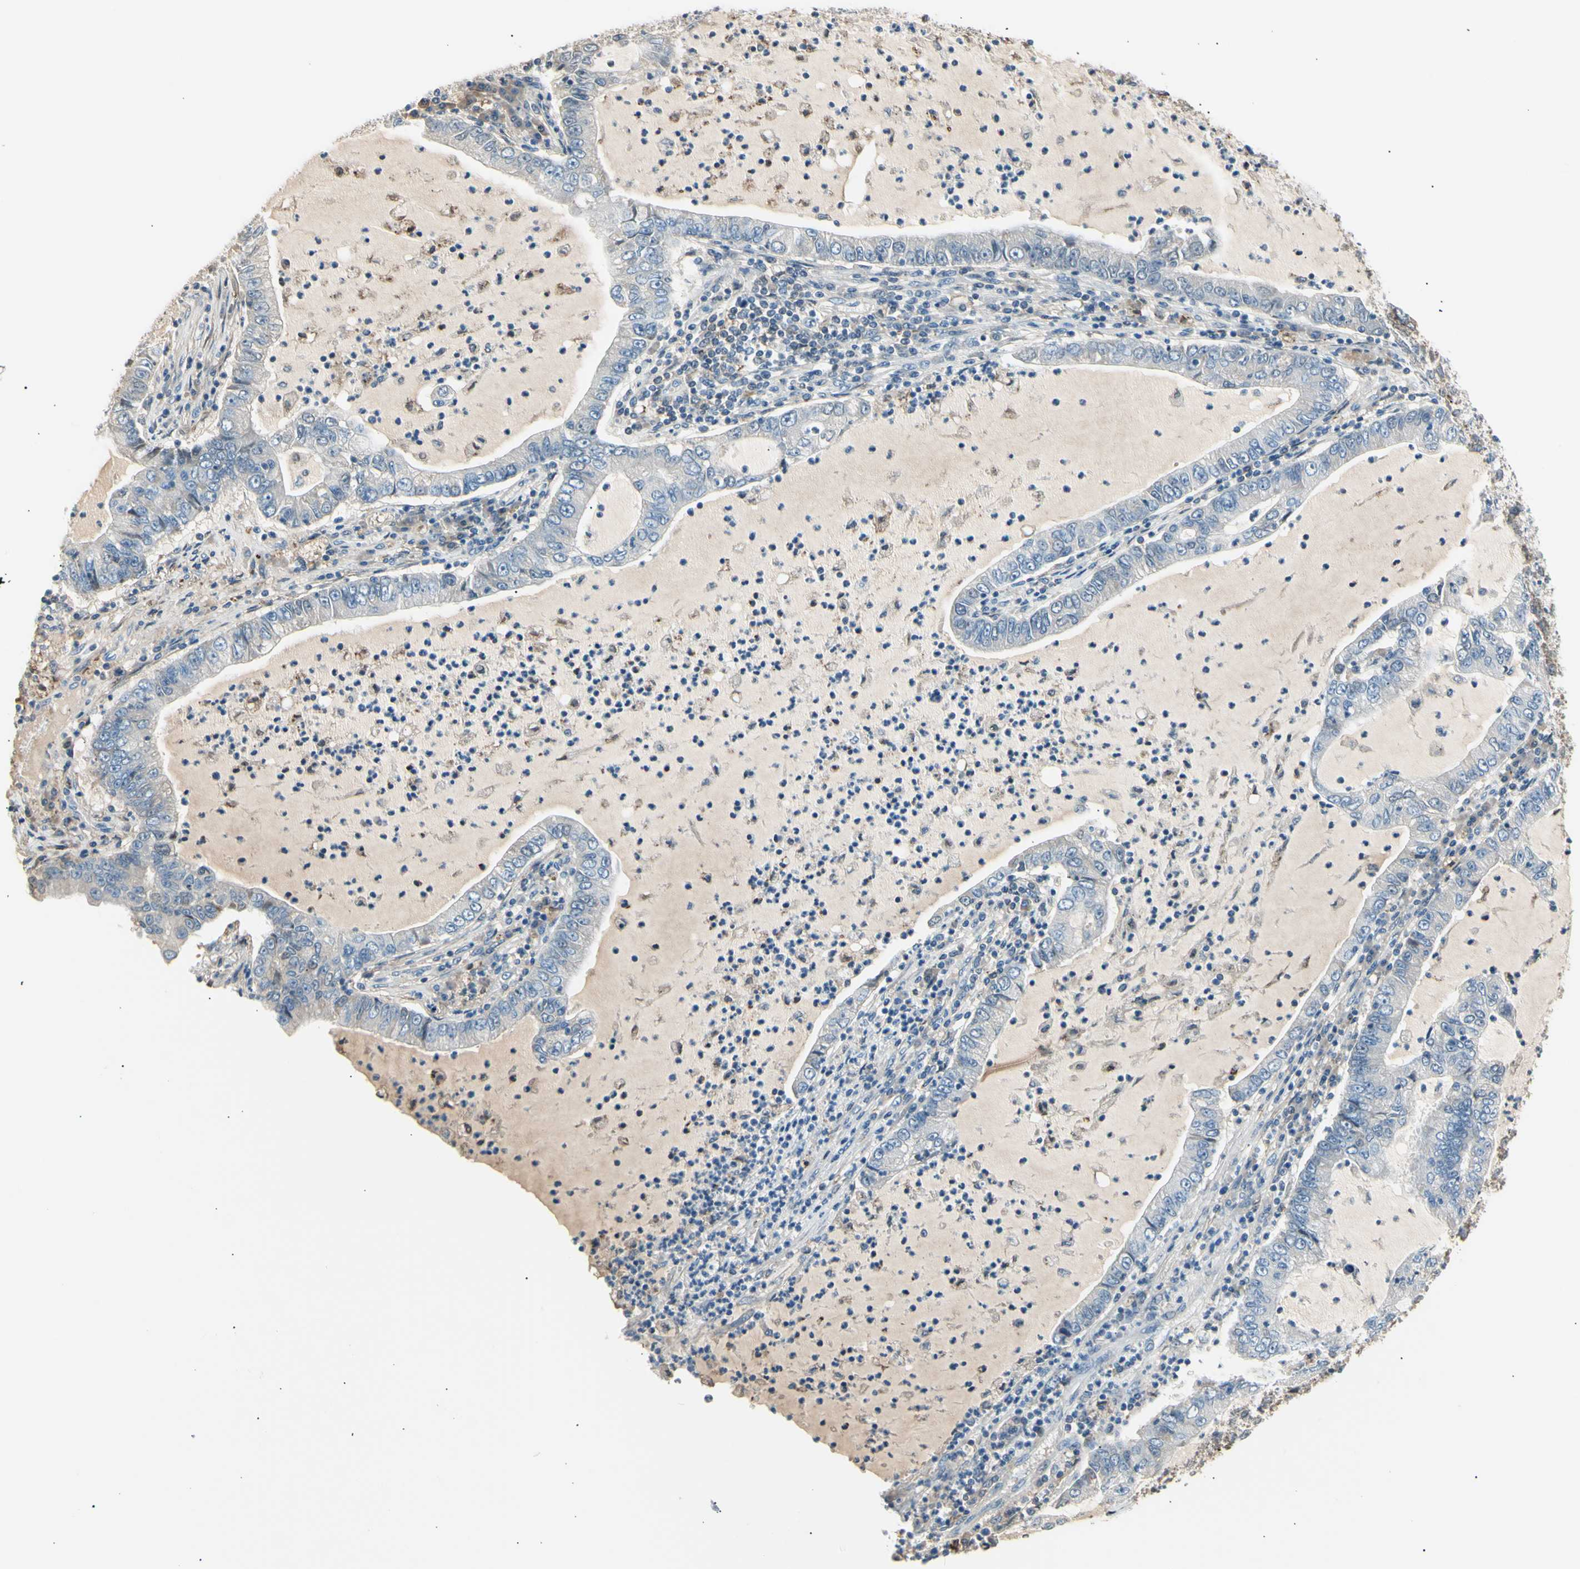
{"staining": {"intensity": "negative", "quantity": "none", "location": "none"}, "tissue": "lung cancer", "cell_type": "Tumor cells", "image_type": "cancer", "snomed": [{"axis": "morphology", "description": "Adenocarcinoma, NOS"}, {"axis": "topography", "description": "Lung"}], "caption": "Immunohistochemistry photomicrograph of neoplastic tissue: adenocarcinoma (lung) stained with DAB shows no significant protein expression in tumor cells. (DAB (3,3'-diaminobenzidine) IHC visualized using brightfield microscopy, high magnification).", "gene": "LHPP", "patient": {"sex": "female", "age": 51}}